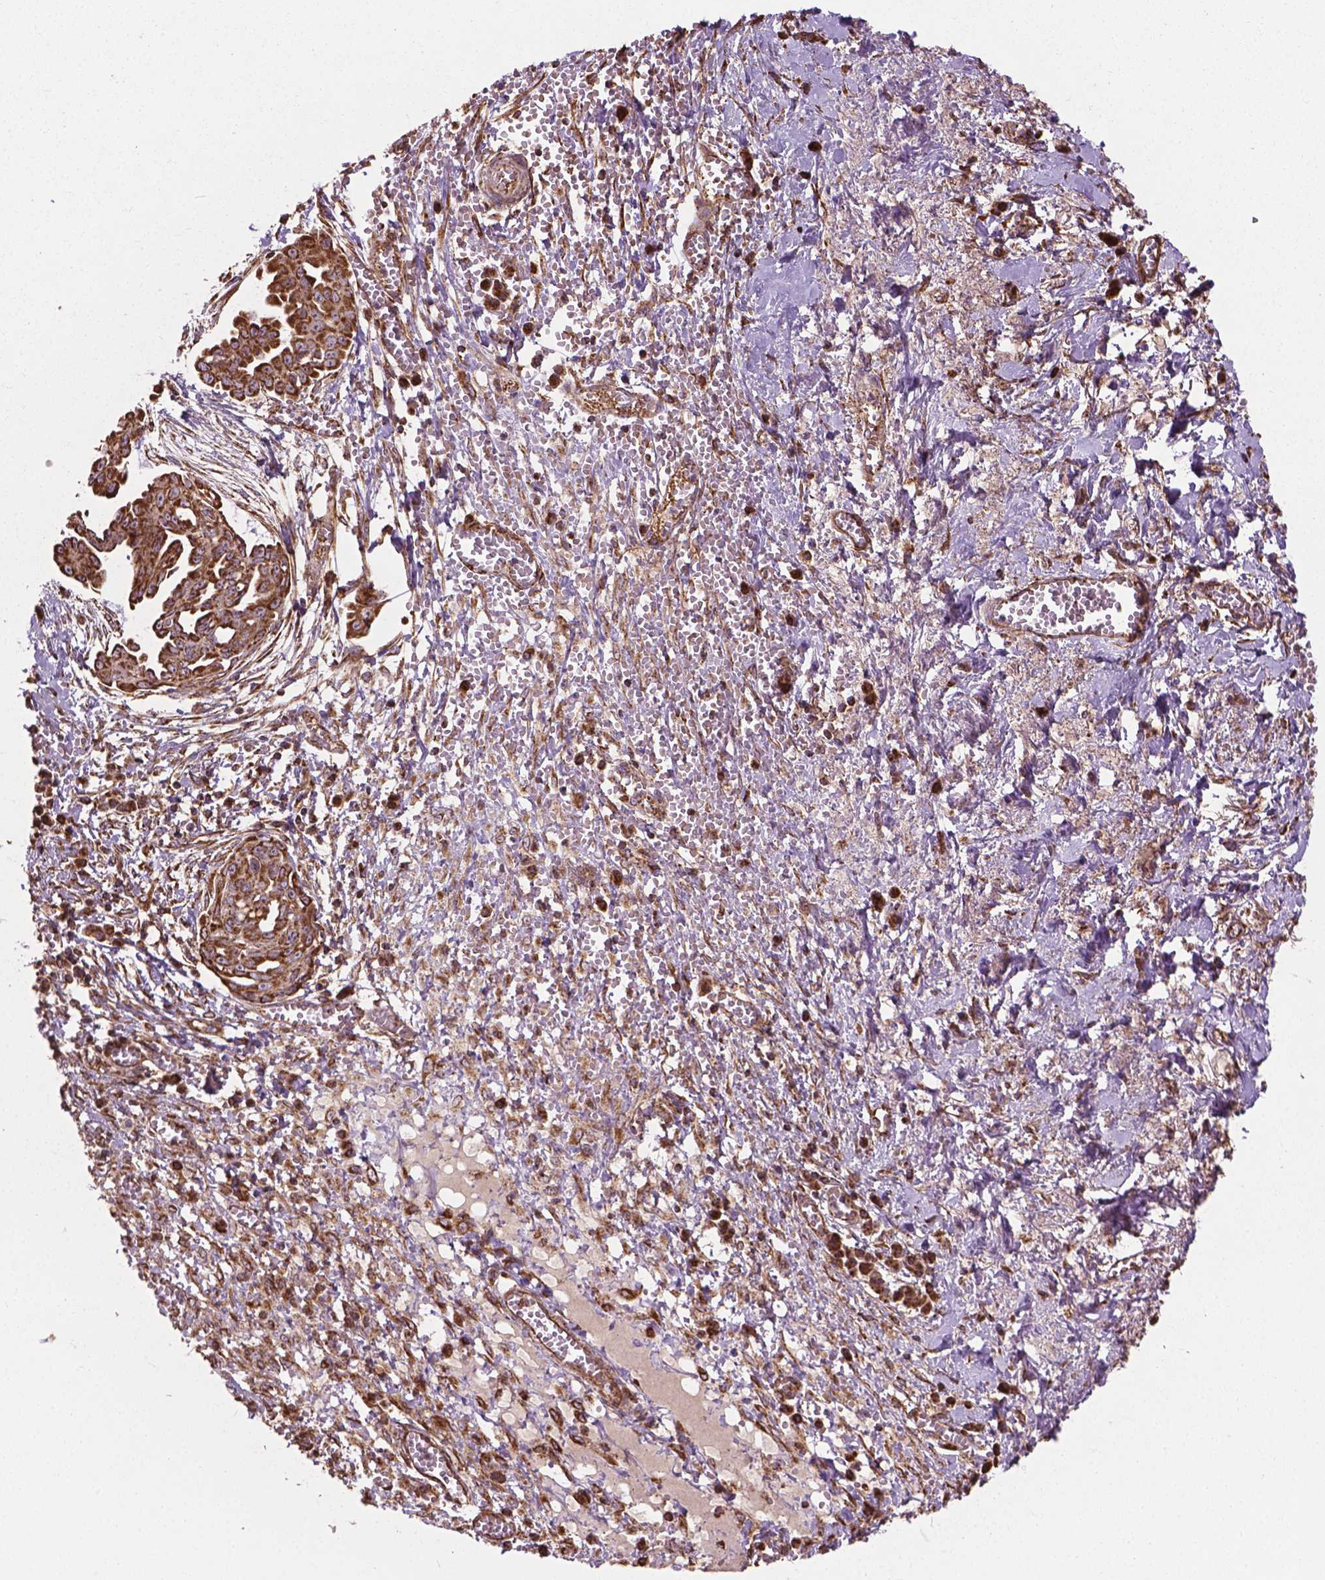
{"staining": {"intensity": "moderate", "quantity": ">75%", "location": "cytoplasmic/membranous"}, "tissue": "ovarian cancer", "cell_type": "Tumor cells", "image_type": "cancer", "snomed": [{"axis": "morphology", "description": "Cystadenocarcinoma, serous, NOS"}, {"axis": "topography", "description": "Ovary"}], "caption": "An immunohistochemistry (IHC) micrograph of neoplastic tissue is shown. Protein staining in brown labels moderate cytoplasmic/membranous positivity in ovarian serous cystadenocarcinoma within tumor cells.", "gene": "HS3ST3A1", "patient": {"sex": "female", "age": 71}}